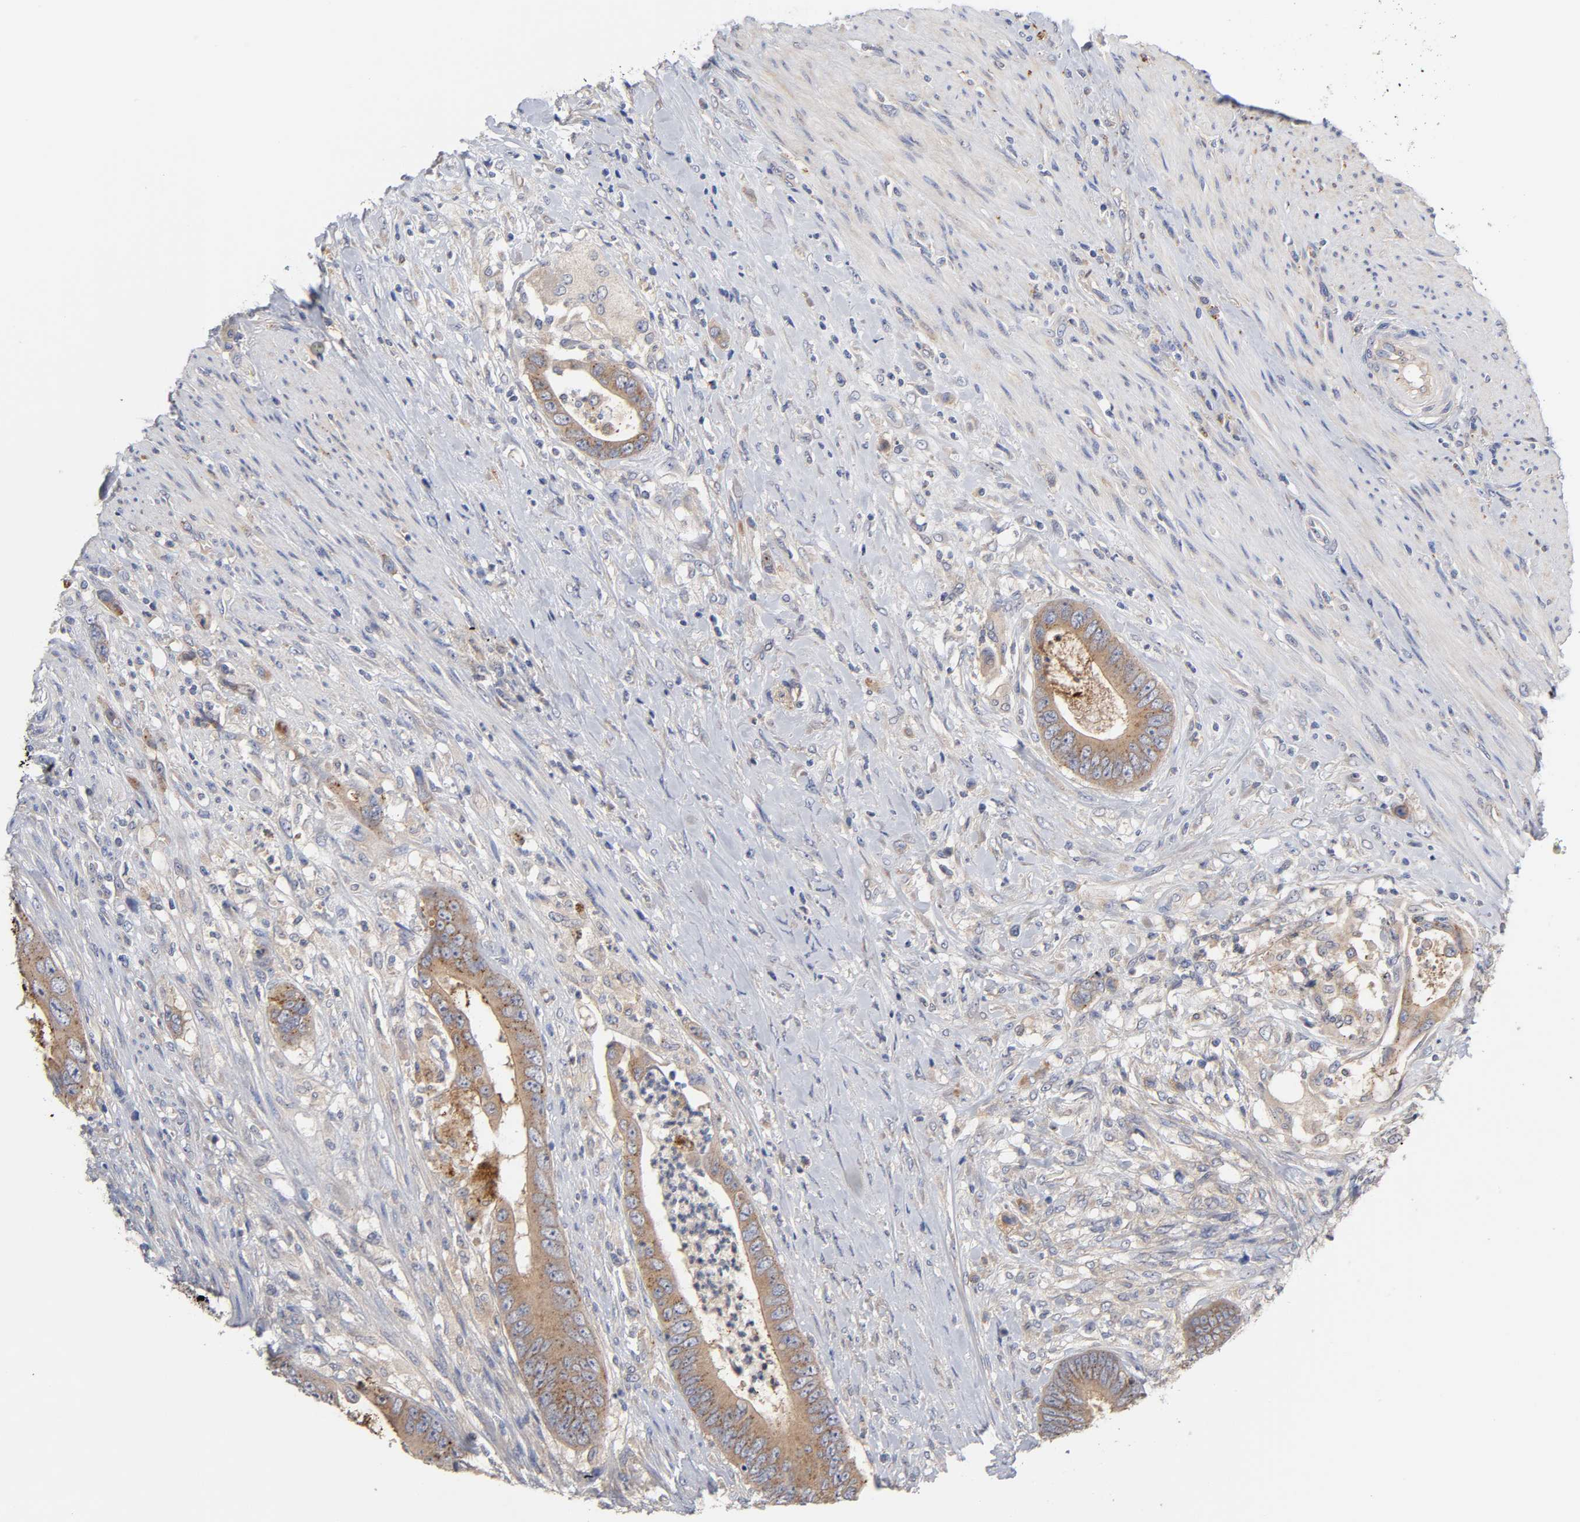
{"staining": {"intensity": "weak", "quantity": ">75%", "location": "cytoplasmic/membranous"}, "tissue": "colorectal cancer", "cell_type": "Tumor cells", "image_type": "cancer", "snomed": [{"axis": "morphology", "description": "Adenocarcinoma, NOS"}, {"axis": "topography", "description": "Rectum"}], "caption": "A histopathology image showing weak cytoplasmic/membranous staining in about >75% of tumor cells in colorectal adenocarcinoma, as visualized by brown immunohistochemical staining.", "gene": "C17orf75", "patient": {"sex": "female", "age": 77}}